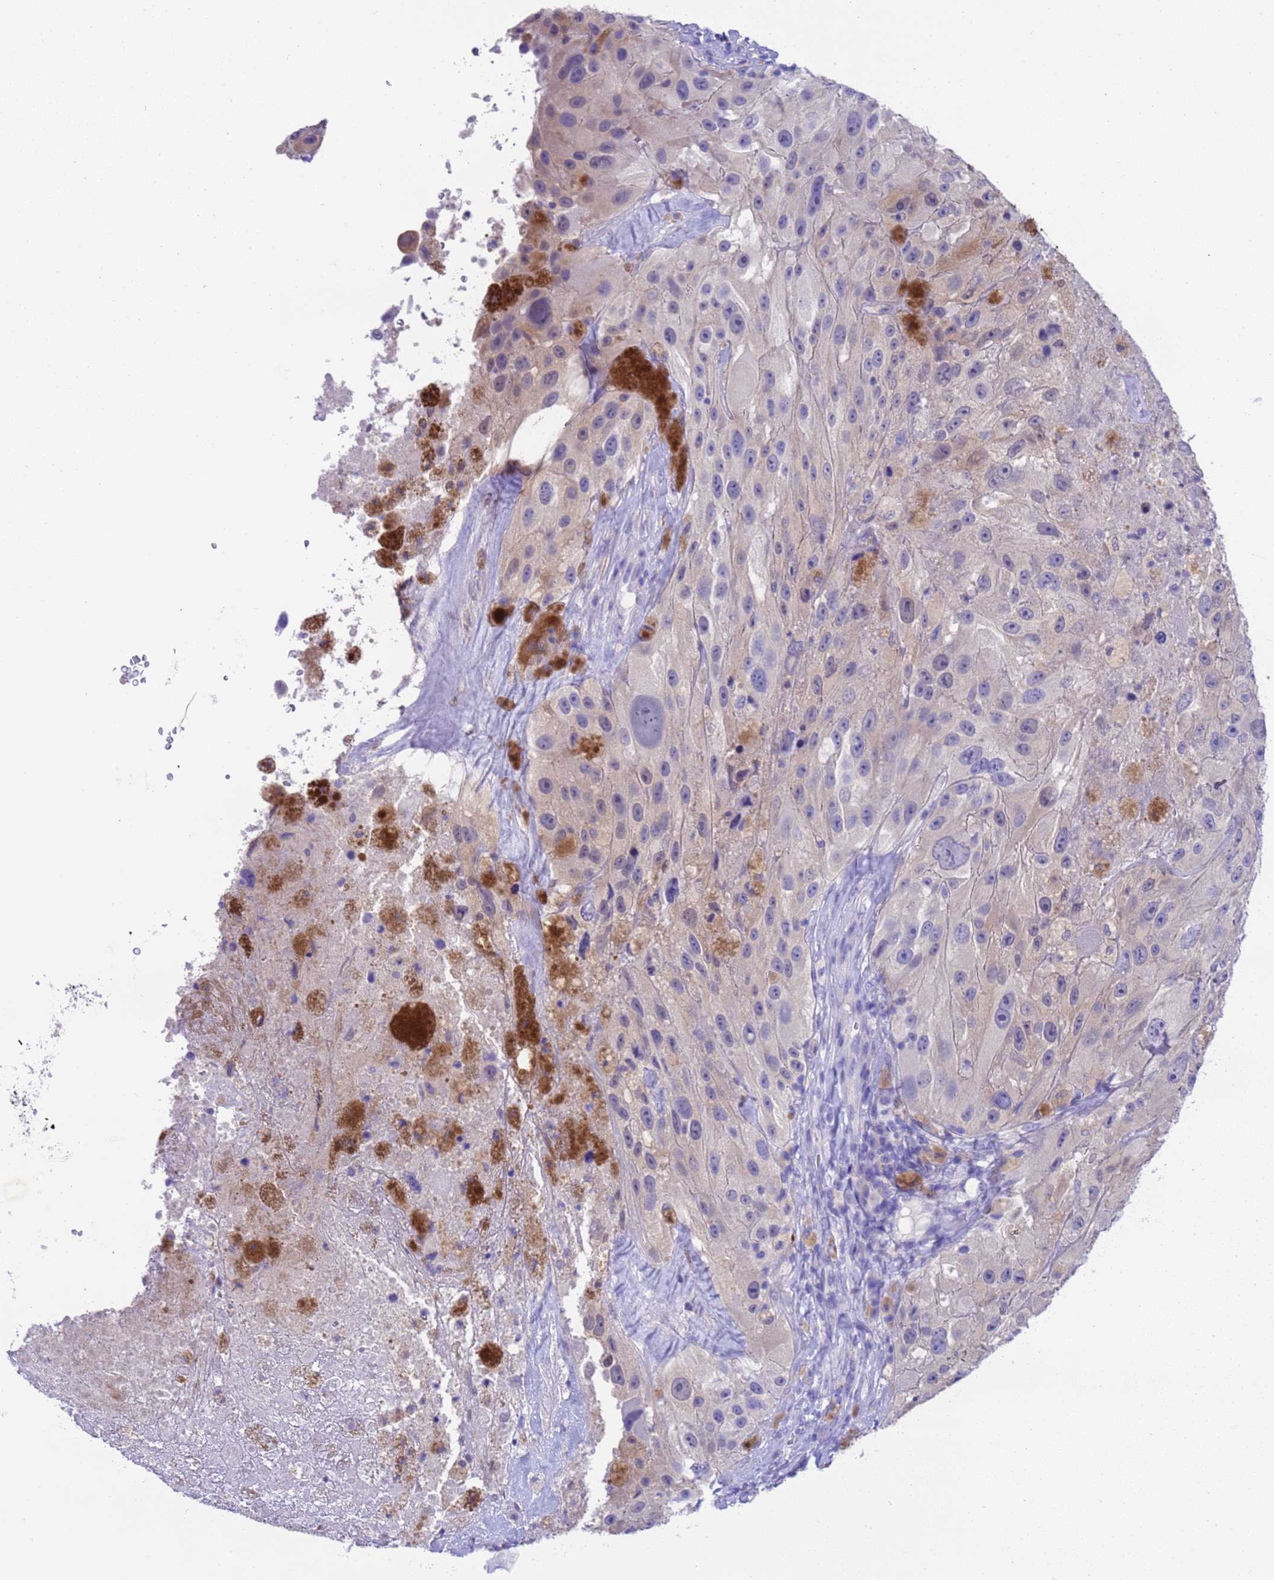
{"staining": {"intensity": "negative", "quantity": "none", "location": "none"}, "tissue": "melanoma", "cell_type": "Tumor cells", "image_type": "cancer", "snomed": [{"axis": "morphology", "description": "Malignant melanoma, Metastatic site"}, {"axis": "topography", "description": "Lymph node"}], "caption": "Human melanoma stained for a protein using IHC shows no staining in tumor cells.", "gene": "USP38", "patient": {"sex": "male", "age": 62}}